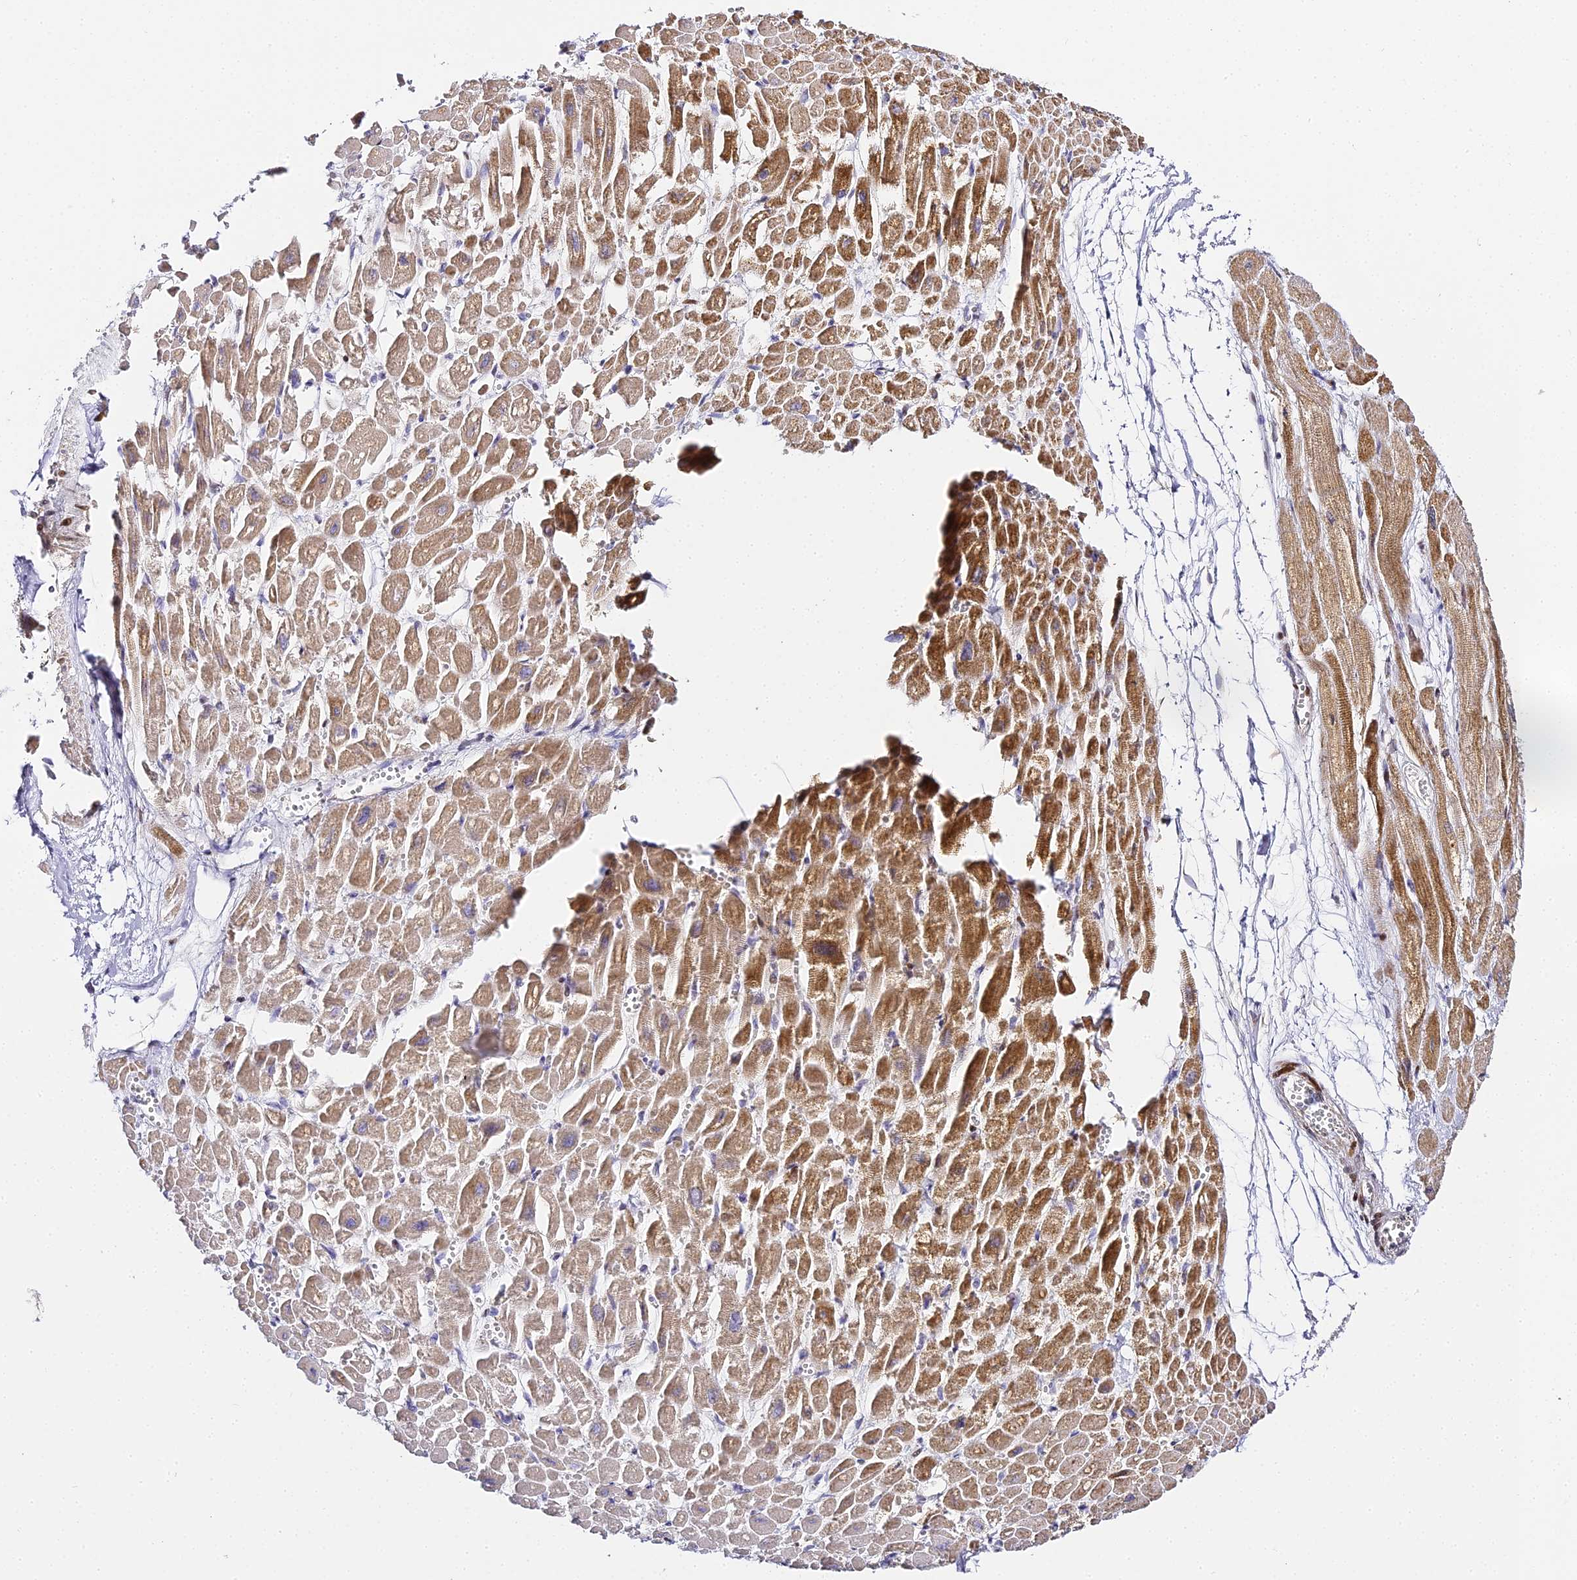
{"staining": {"intensity": "moderate", "quantity": ">75%", "location": "cytoplasmic/membranous"}, "tissue": "heart muscle", "cell_type": "Cardiomyocytes", "image_type": "normal", "snomed": [{"axis": "morphology", "description": "Normal tissue, NOS"}, {"axis": "topography", "description": "Heart"}], "caption": "A histopathology image of heart muscle stained for a protein shows moderate cytoplasmic/membranous brown staining in cardiomyocytes.", "gene": "SERP1", "patient": {"sex": "male", "age": 54}}